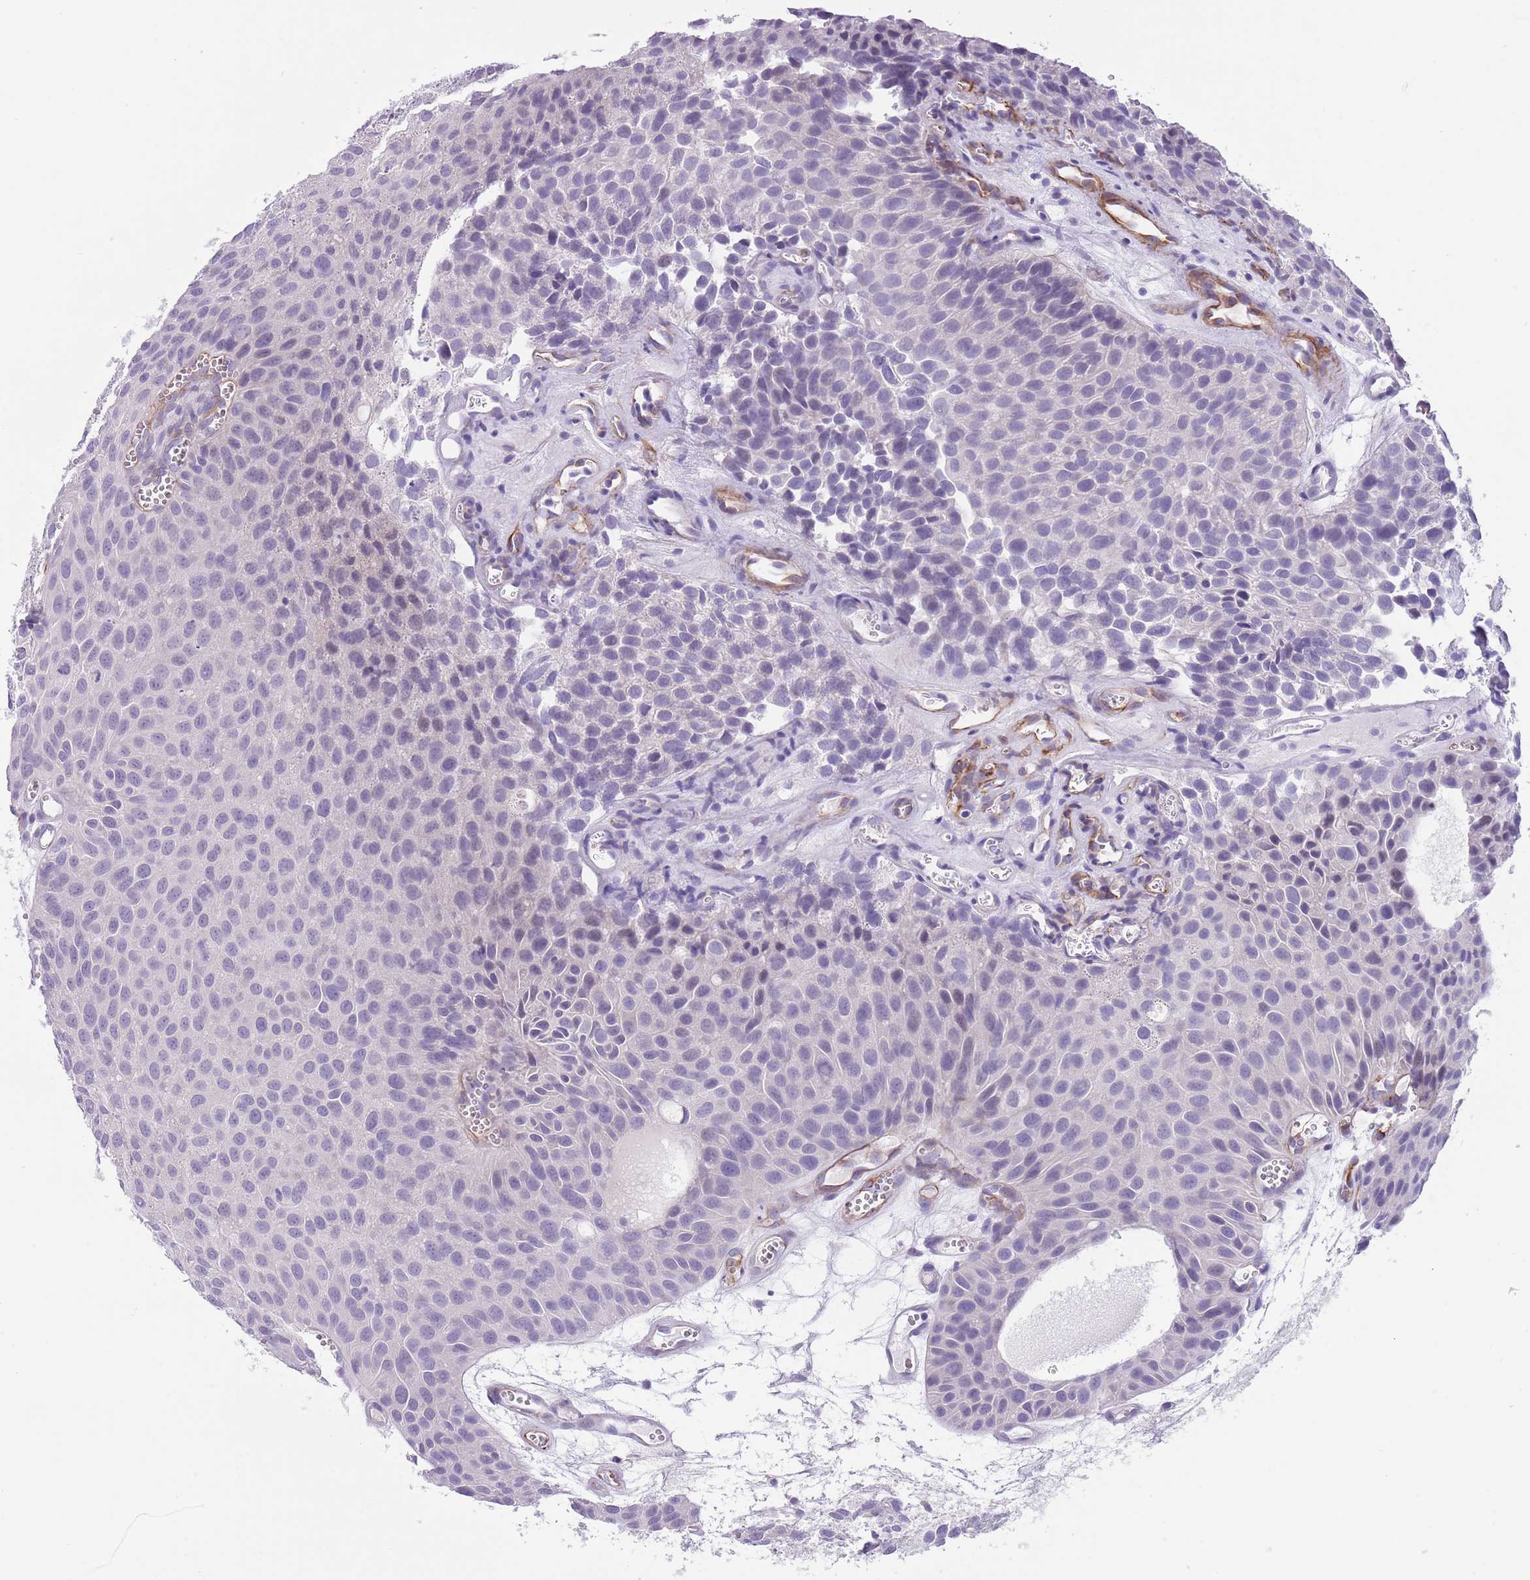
{"staining": {"intensity": "negative", "quantity": "none", "location": "none"}, "tissue": "urothelial cancer", "cell_type": "Tumor cells", "image_type": "cancer", "snomed": [{"axis": "morphology", "description": "Urothelial carcinoma, Low grade"}, {"axis": "topography", "description": "Urinary bladder"}], "caption": "DAB immunohistochemical staining of human urothelial cancer displays no significant staining in tumor cells.", "gene": "TSGA13", "patient": {"sex": "male", "age": 88}}